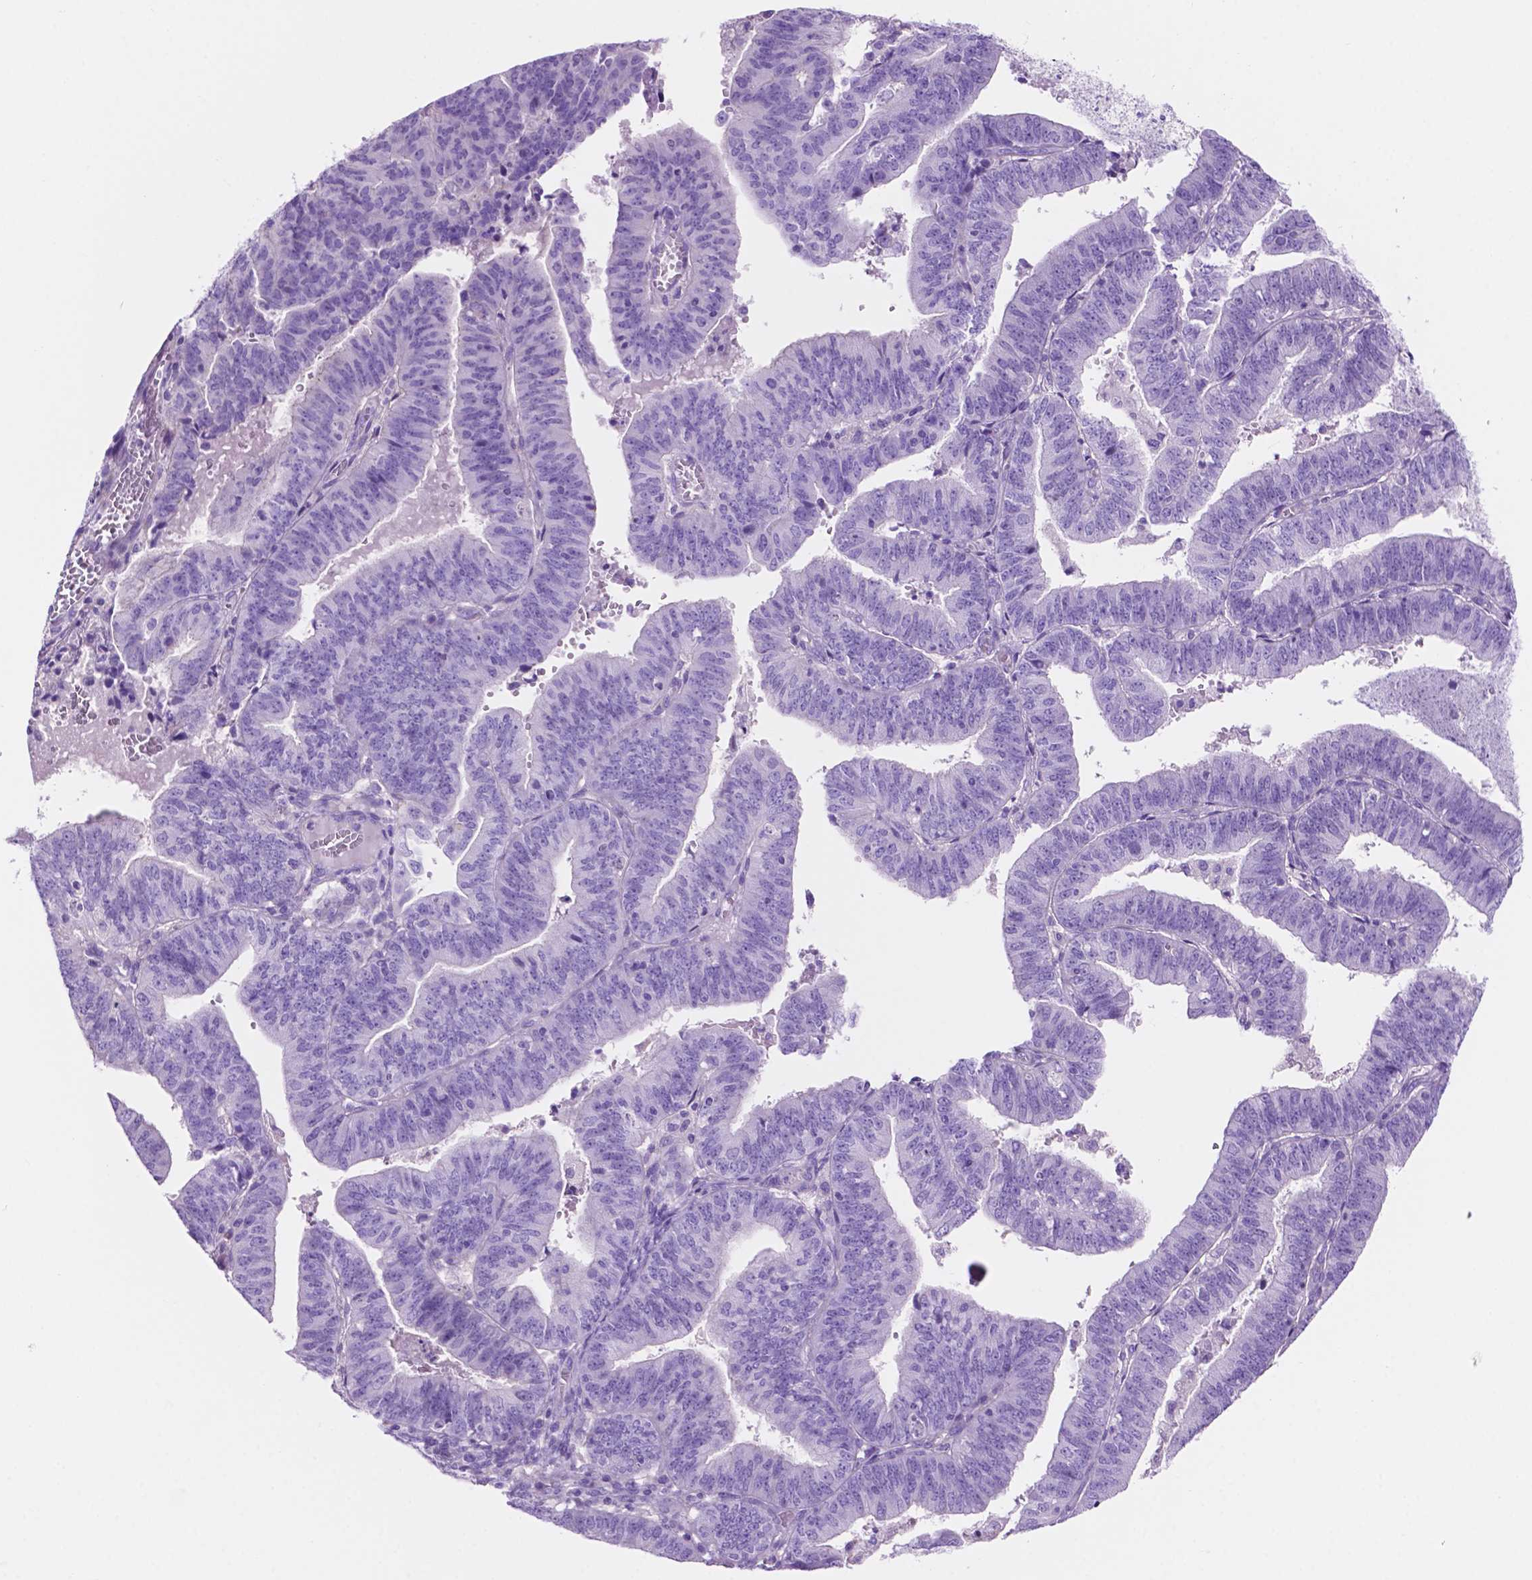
{"staining": {"intensity": "negative", "quantity": "none", "location": "none"}, "tissue": "endometrial cancer", "cell_type": "Tumor cells", "image_type": "cancer", "snomed": [{"axis": "morphology", "description": "Adenocarcinoma, NOS"}, {"axis": "topography", "description": "Endometrium"}], "caption": "Immunohistochemistry photomicrograph of neoplastic tissue: human endometrial cancer stained with DAB demonstrates no significant protein expression in tumor cells.", "gene": "IGFN1", "patient": {"sex": "female", "age": 82}}